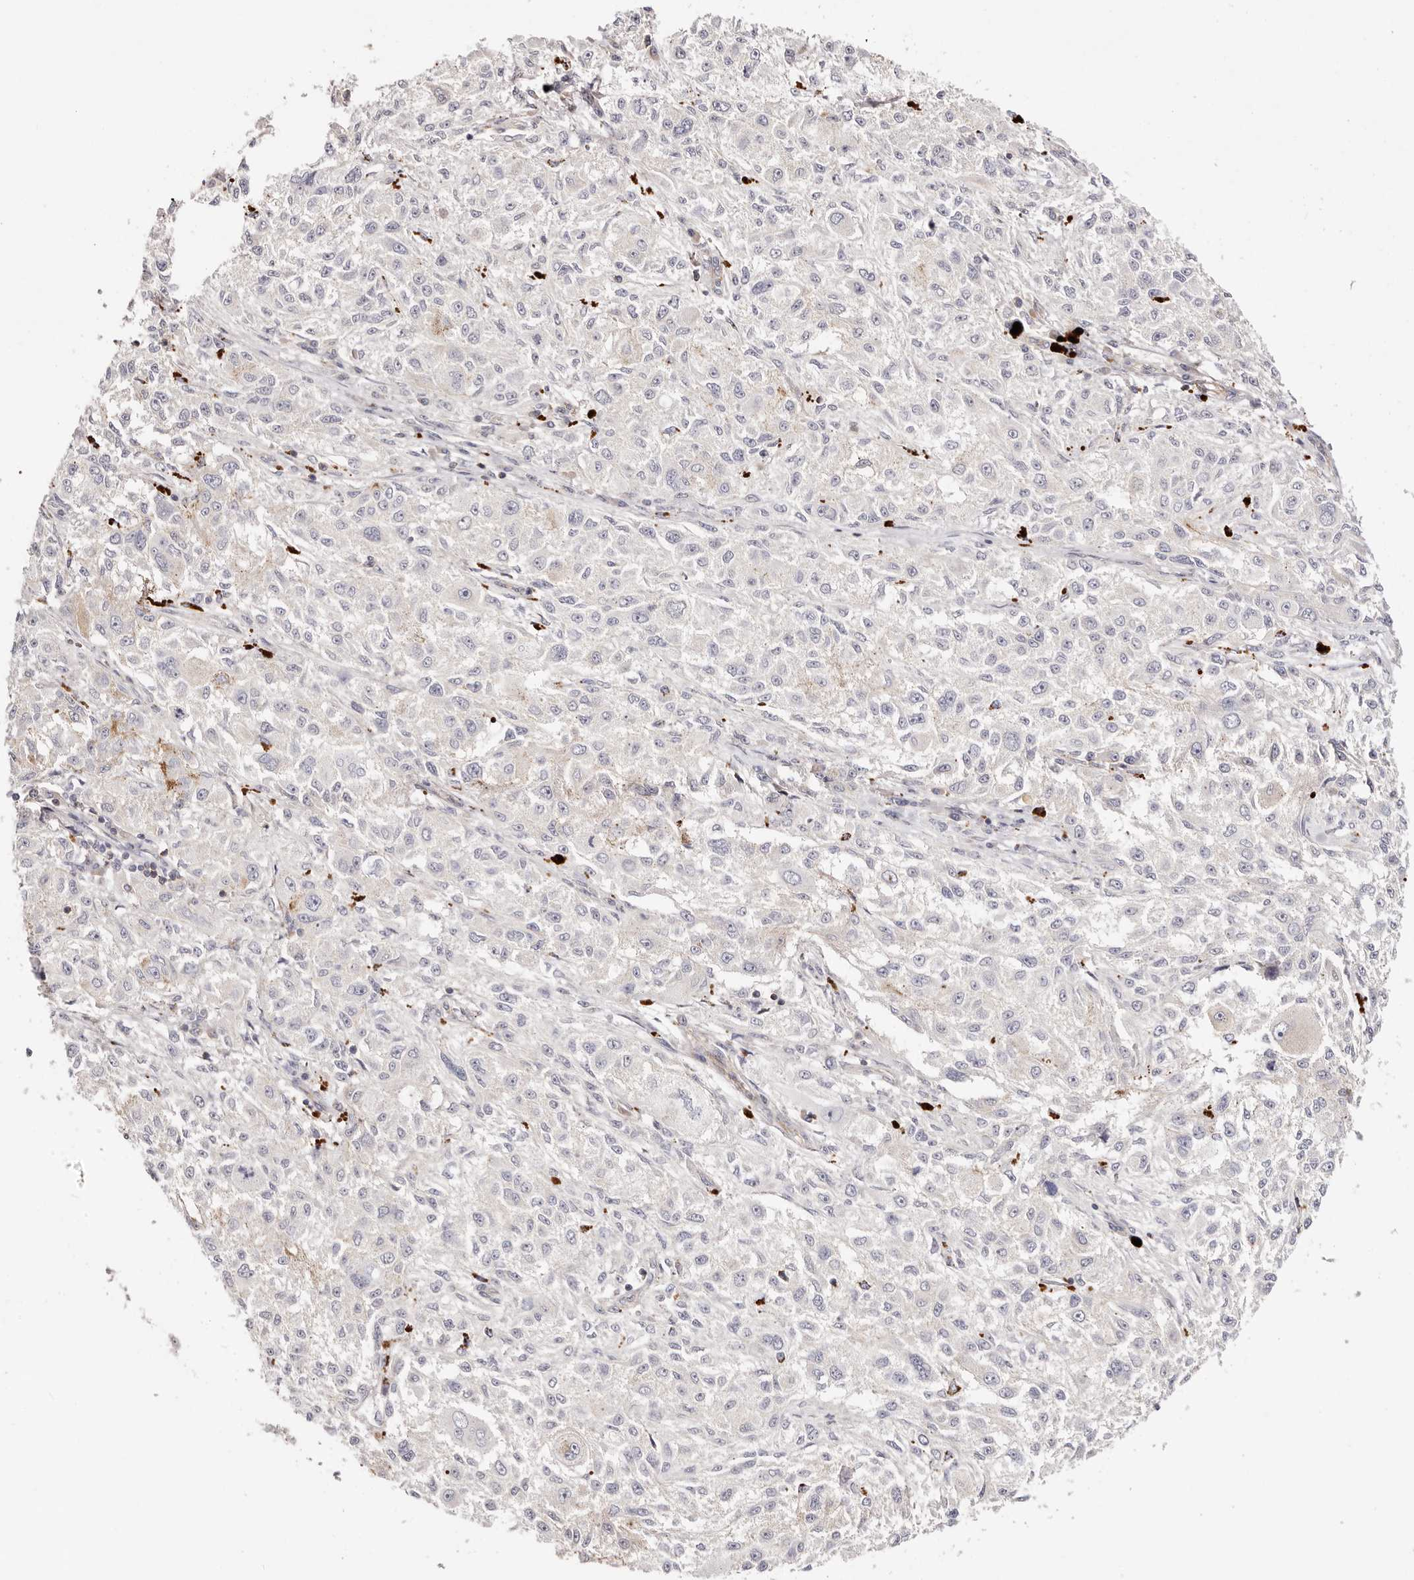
{"staining": {"intensity": "negative", "quantity": "none", "location": "none"}, "tissue": "melanoma", "cell_type": "Tumor cells", "image_type": "cancer", "snomed": [{"axis": "morphology", "description": "Necrosis, NOS"}, {"axis": "morphology", "description": "Malignant melanoma, NOS"}, {"axis": "topography", "description": "Skin"}], "caption": "Micrograph shows no protein positivity in tumor cells of malignant melanoma tissue.", "gene": "SLC35B2", "patient": {"sex": "female", "age": 87}}